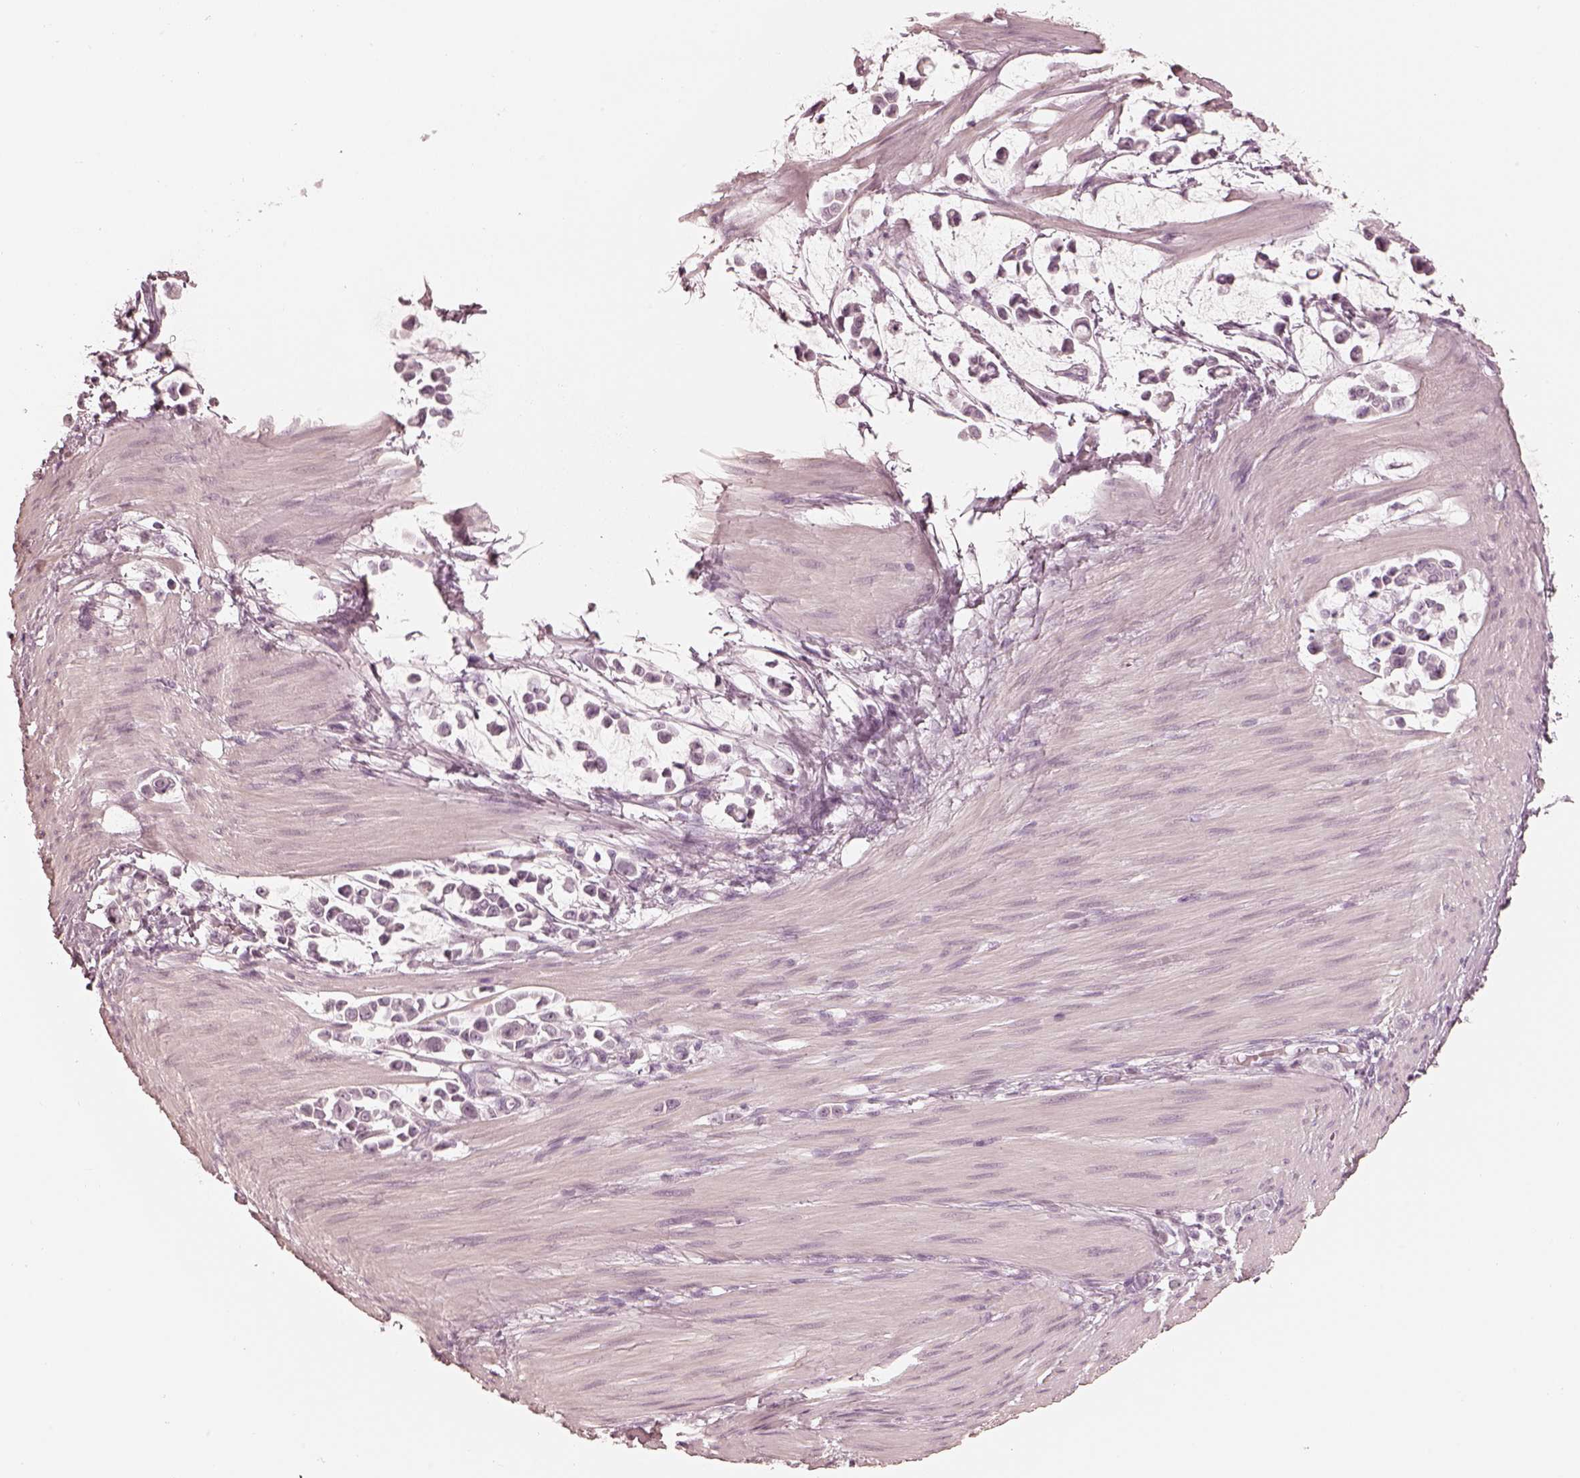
{"staining": {"intensity": "negative", "quantity": "none", "location": "none"}, "tissue": "stomach cancer", "cell_type": "Tumor cells", "image_type": "cancer", "snomed": [{"axis": "morphology", "description": "Adenocarcinoma, NOS"}, {"axis": "topography", "description": "Stomach"}], "caption": "Histopathology image shows no significant protein staining in tumor cells of stomach cancer (adenocarcinoma). (DAB (3,3'-diaminobenzidine) immunohistochemistry (IHC) with hematoxylin counter stain).", "gene": "CALR3", "patient": {"sex": "male", "age": 82}}